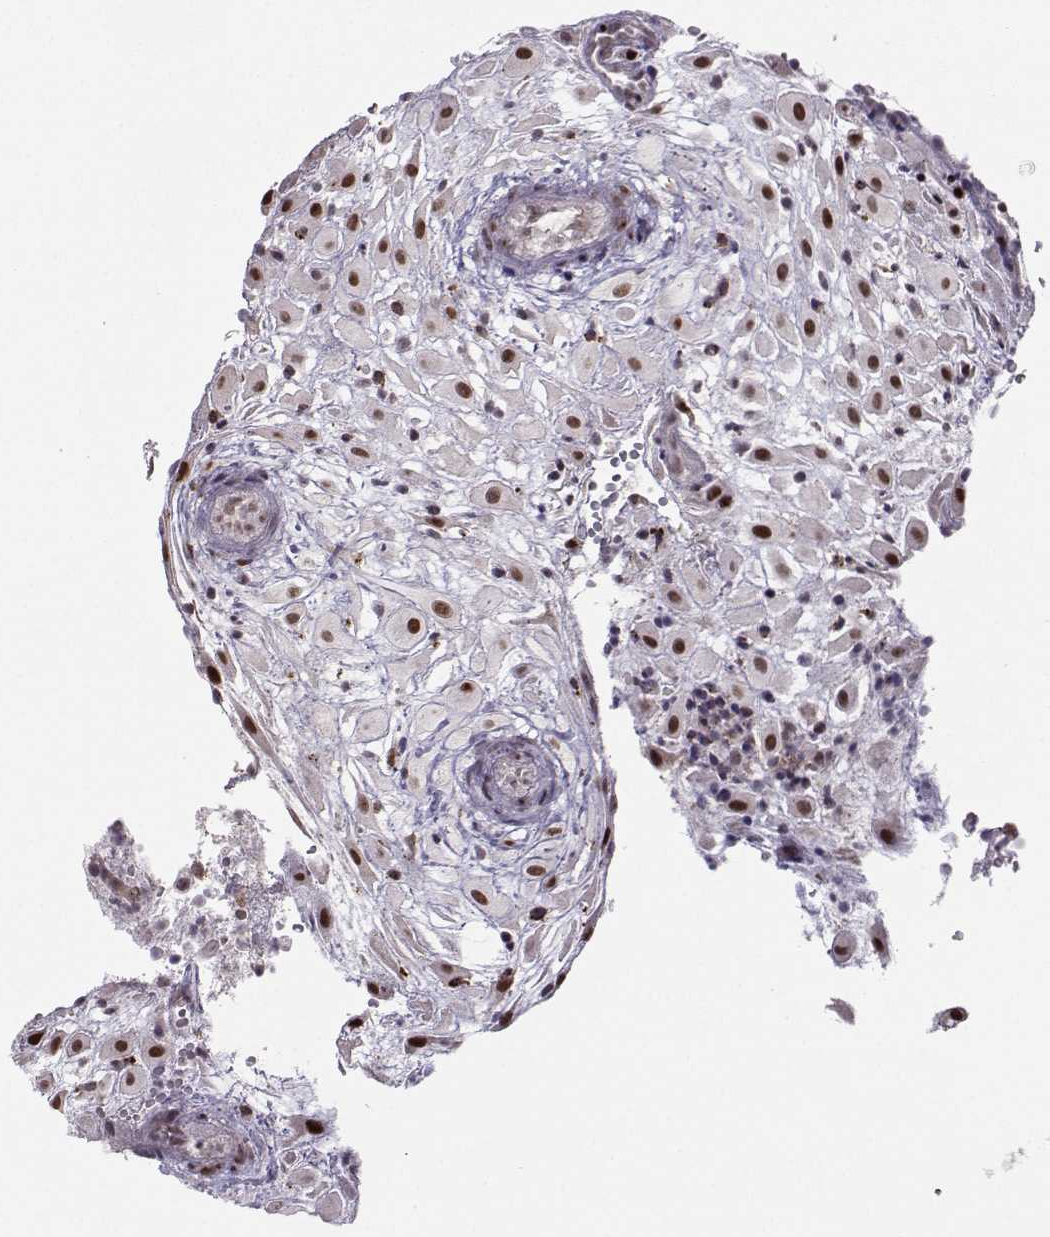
{"staining": {"intensity": "strong", "quantity": ">75%", "location": "nuclear"}, "tissue": "placenta", "cell_type": "Decidual cells", "image_type": "normal", "snomed": [{"axis": "morphology", "description": "Normal tissue, NOS"}, {"axis": "topography", "description": "Placenta"}], "caption": "This image reveals IHC staining of benign placenta, with high strong nuclear staining in approximately >75% of decidual cells.", "gene": "SNAPC2", "patient": {"sex": "female", "age": 24}}